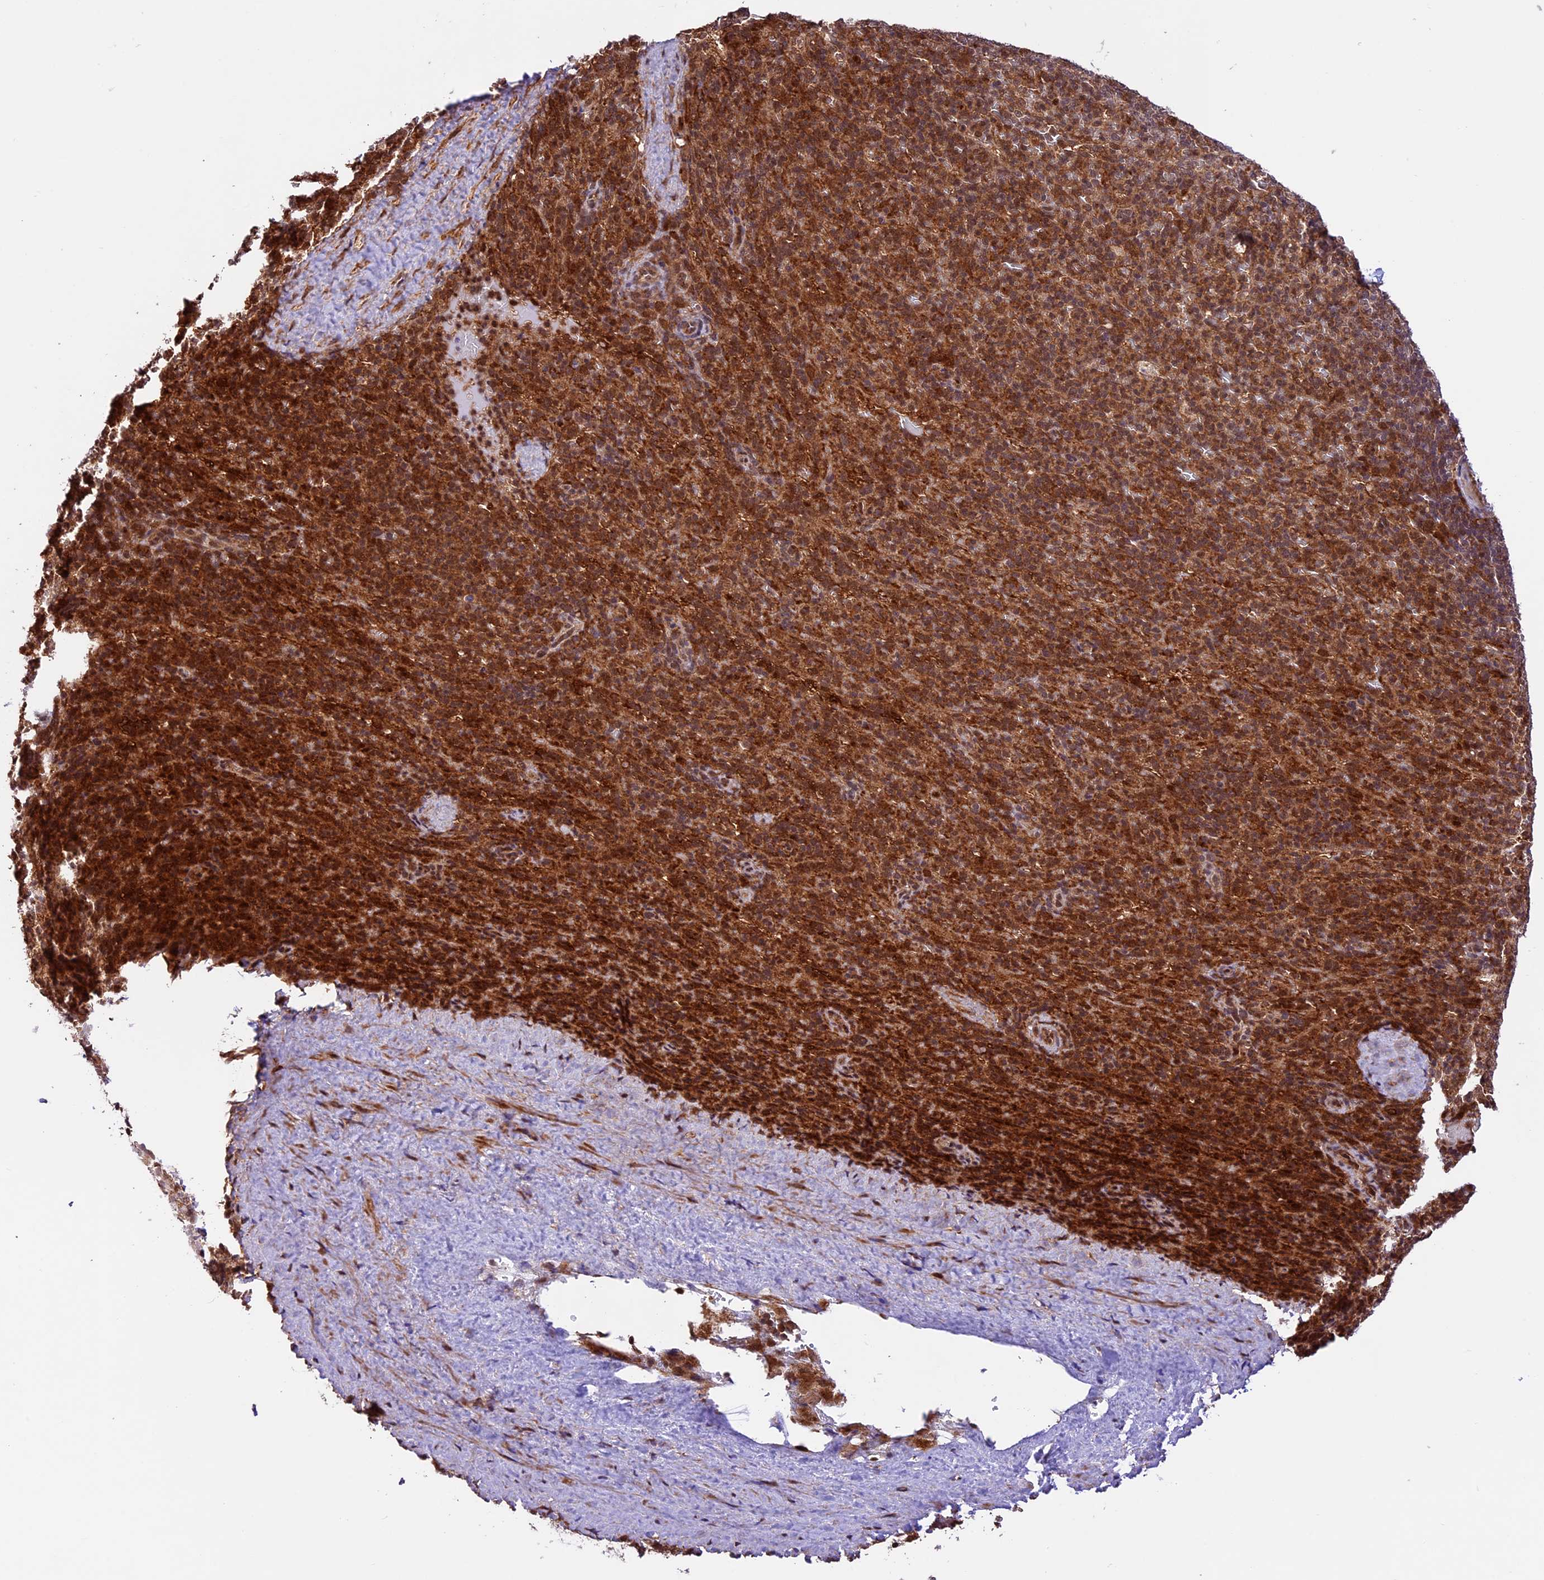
{"staining": {"intensity": "moderate", "quantity": "25%-75%", "location": "cytoplasmic/membranous,nuclear"}, "tissue": "spleen", "cell_type": "Cells in red pulp", "image_type": "normal", "snomed": [{"axis": "morphology", "description": "Normal tissue, NOS"}, {"axis": "topography", "description": "Spleen"}], "caption": "Moderate cytoplasmic/membranous,nuclear protein positivity is seen in about 25%-75% of cells in red pulp in spleen. The protein is shown in brown color, while the nuclei are stained blue.", "gene": "DHX38", "patient": {"sex": "female", "age": 21}}